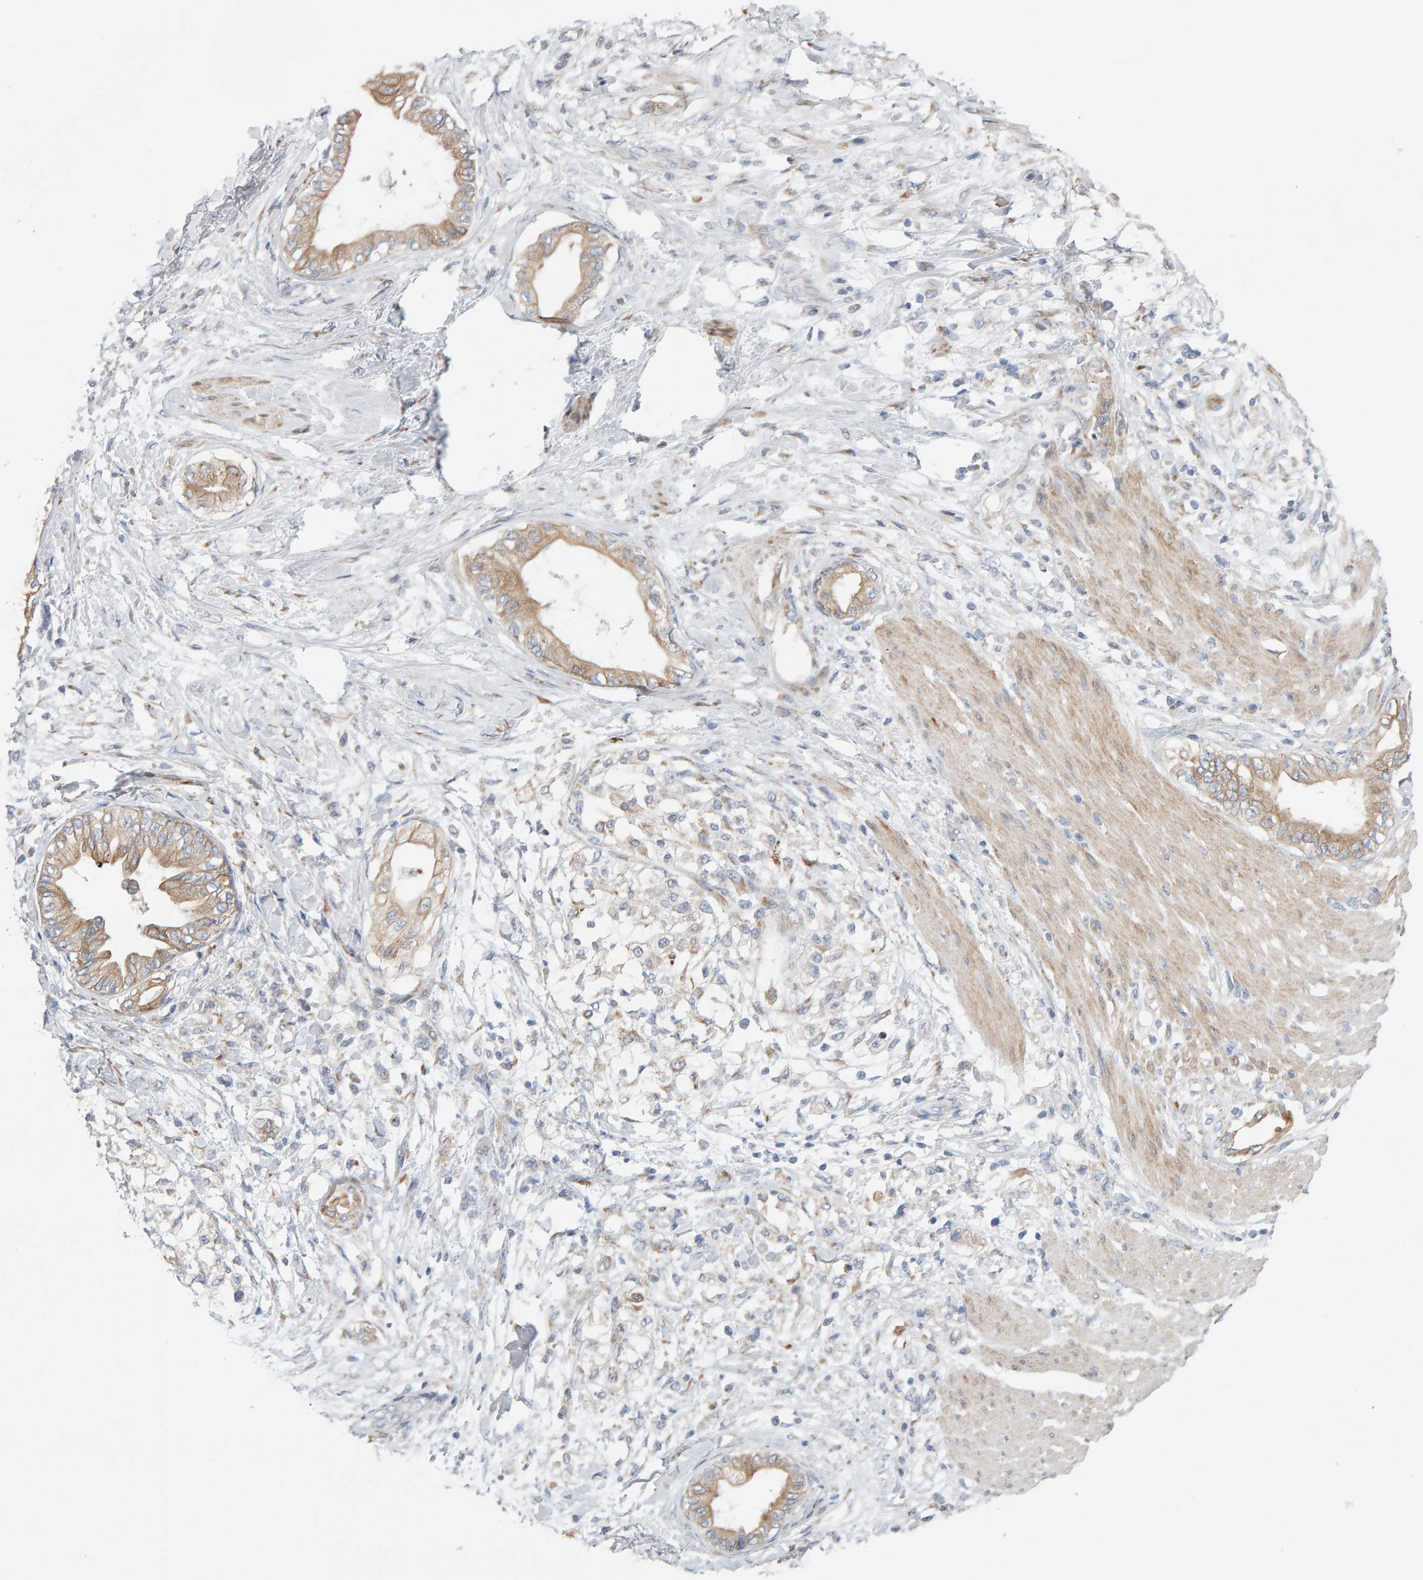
{"staining": {"intensity": "moderate", "quantity": ">75%", "location": "cytoplasmic/membranous"}, "tissue": "pancreatic cancer", "cell_type": "Tumor cells", "image_type": "cancer", "snomed": [{"axis": "morphology", "description": "Normal tissue, NOS"}, {"axis": "morphology", "description": "Adenocarcinoma, NOS"}, {"axis": "topography", "description": "Pancreas"}, {"axis": "topography", "description": "Duodenum"}], "caption": "A brown stain labels moderate cytoplasmic/membranous expression of a protein in human adenocarcinoma (pancreatic) tumor cells. Using DAB (brown) and hematoxylin (blue) stains, captured at high magnification using brightfield microscopy.", "gene": "ENGASE", "patient": {"sex": "female", "age": 60}}